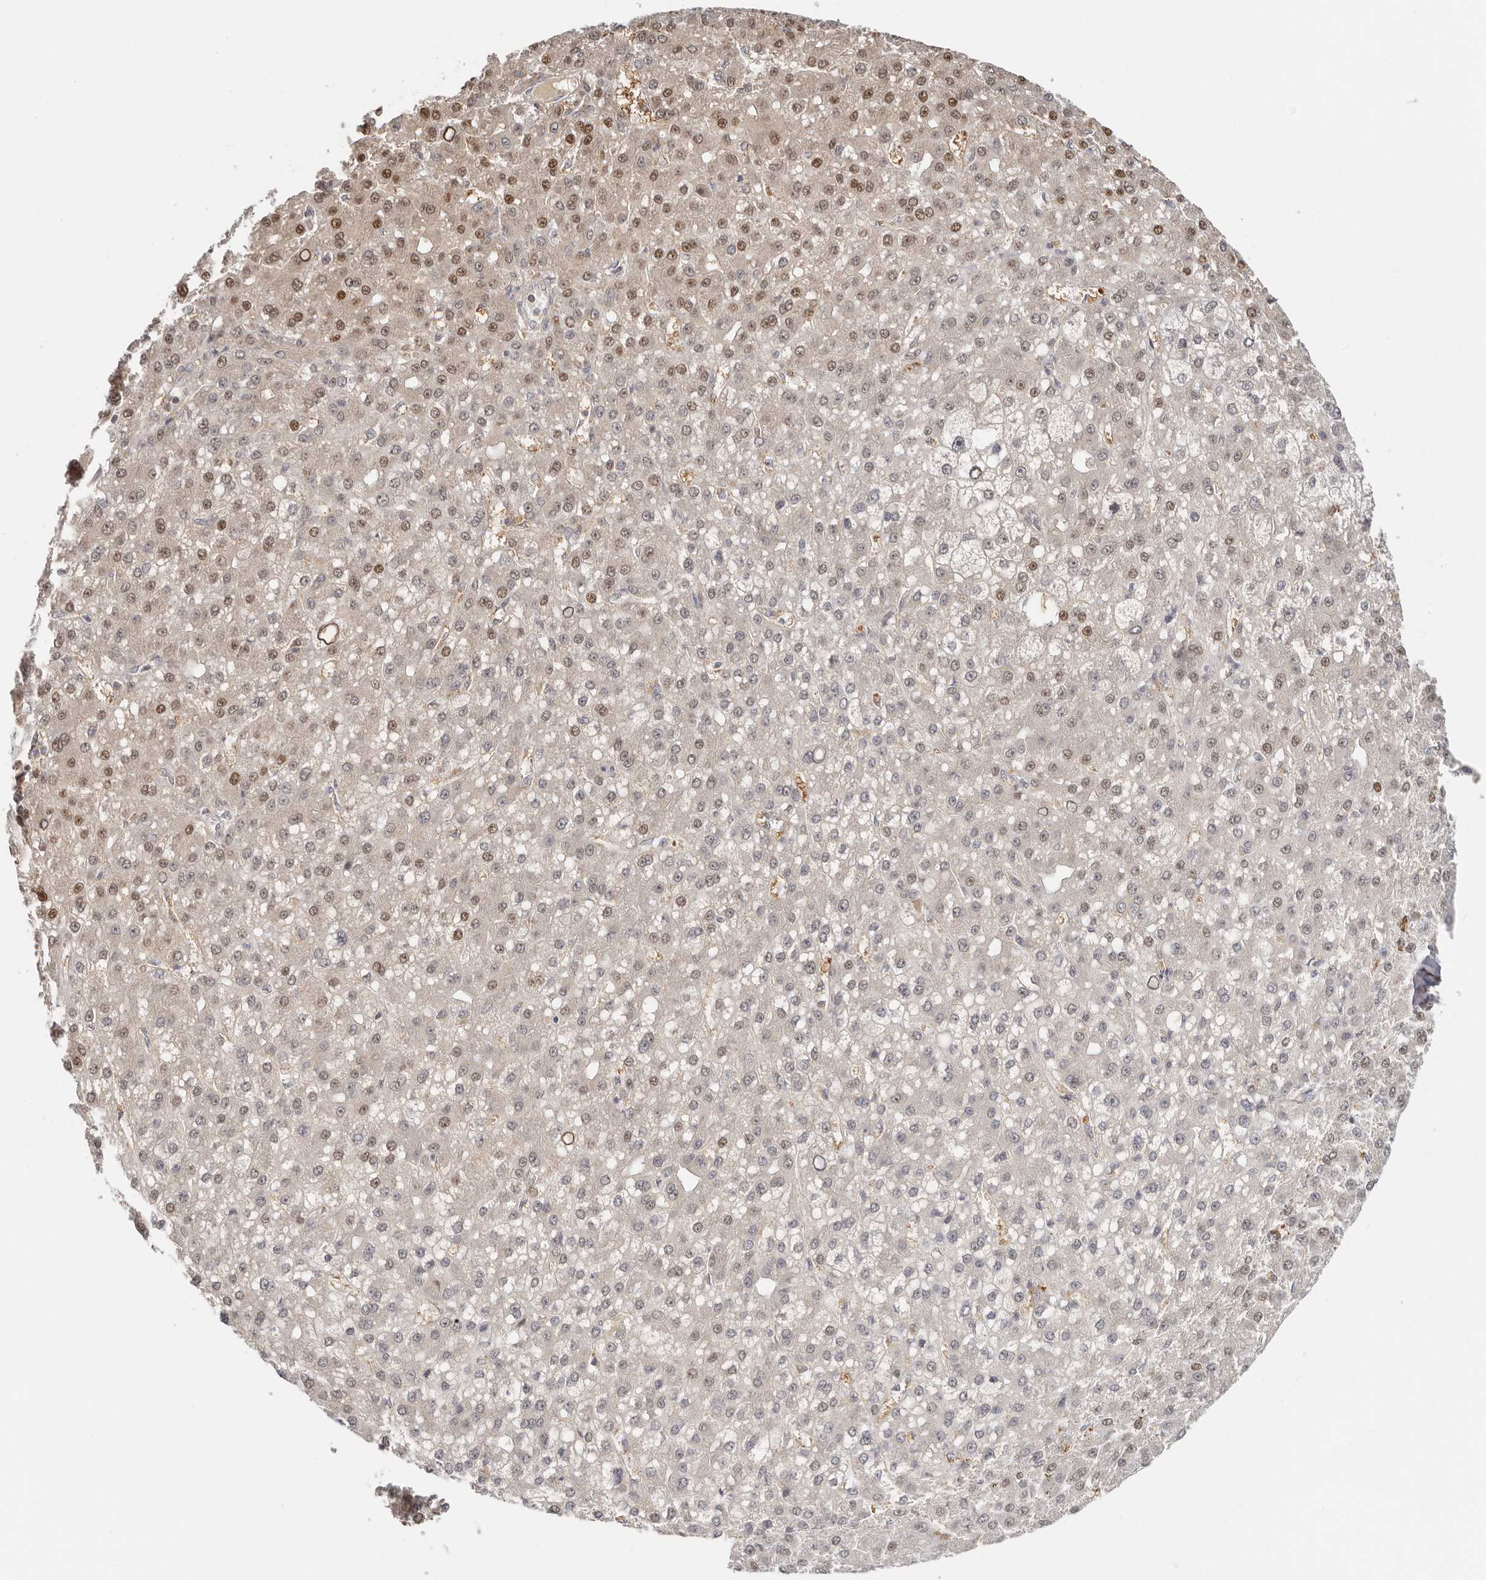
{"staining": {"intensity": "moderate", "quantity": "25%-75%", "location": "nuclear"}, "tissue": "liver cancer", "cell_type": "Tumor cells", "image_type": "cancer", "snomed": [{"axis": "morphology", "description": "Carcinoma, Hepatocellular, NOS"}, {"axis": "topography", "description": "Liver"}], "caption": "Liver hepatocellular carcinoma tissue shows moderate nuclear positivity in about 25%-75% of tumor cells", "gene": "LARP7", "patient": {"sex": "male", "age": 67}}